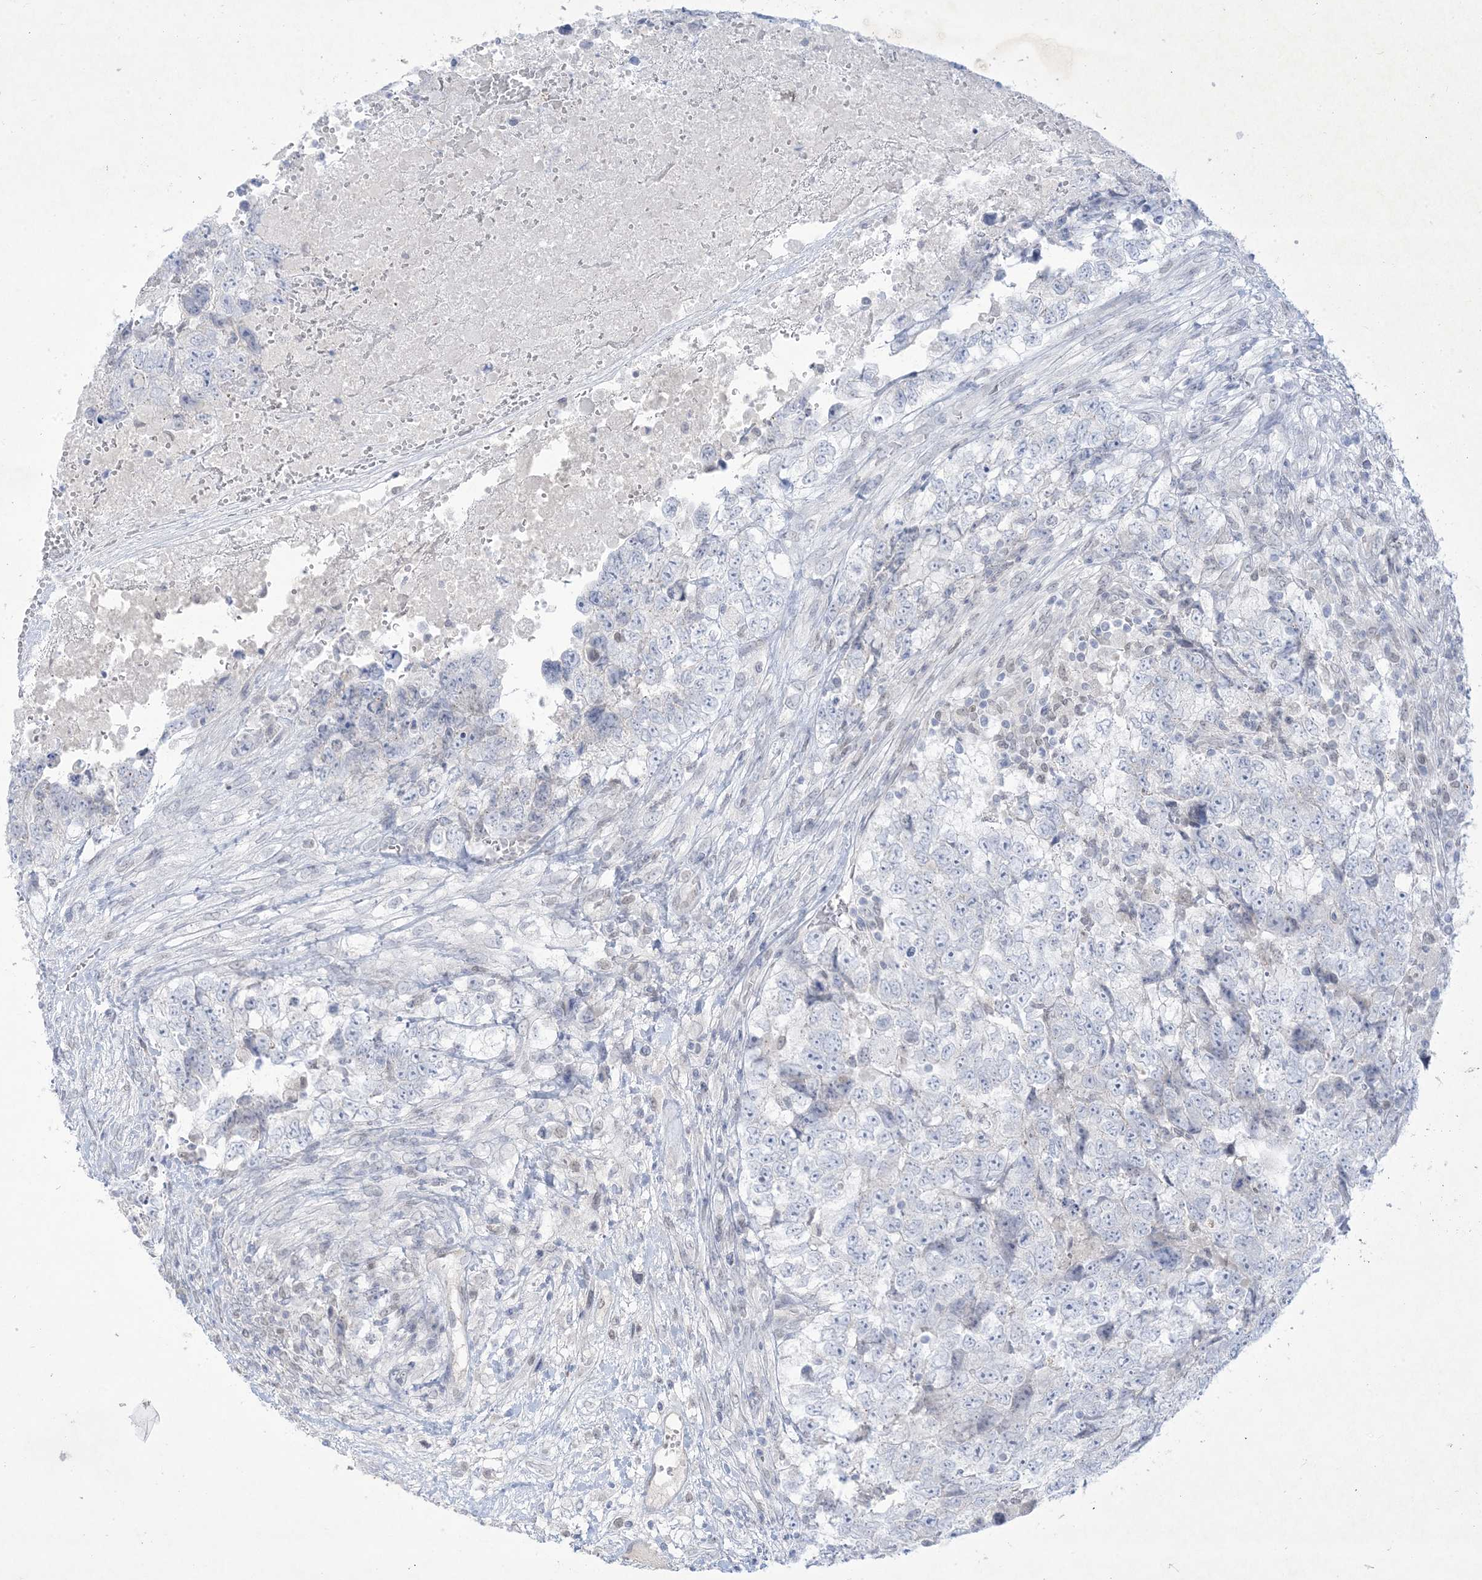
{"staining": {"intensity": "negative", "quantity": "none", "location": "none"}, "tissue": "testis cancer", "cell_type": "Tumor cells", "image_type": "cancer", "snomed": [{"axis": "morphology", "description": "Carcinoma, Embryonal, NOS"}, {"axis": "topography", "description": "Testis"}], "caption": "This is a photomicrograph of immunohistochemistry (IHC) staining of embryonal carcinoma (testis), which shows no expression in tumor cells.", "gene": "HOMEZ", "patient": {"sex": "male", "age": 37}}